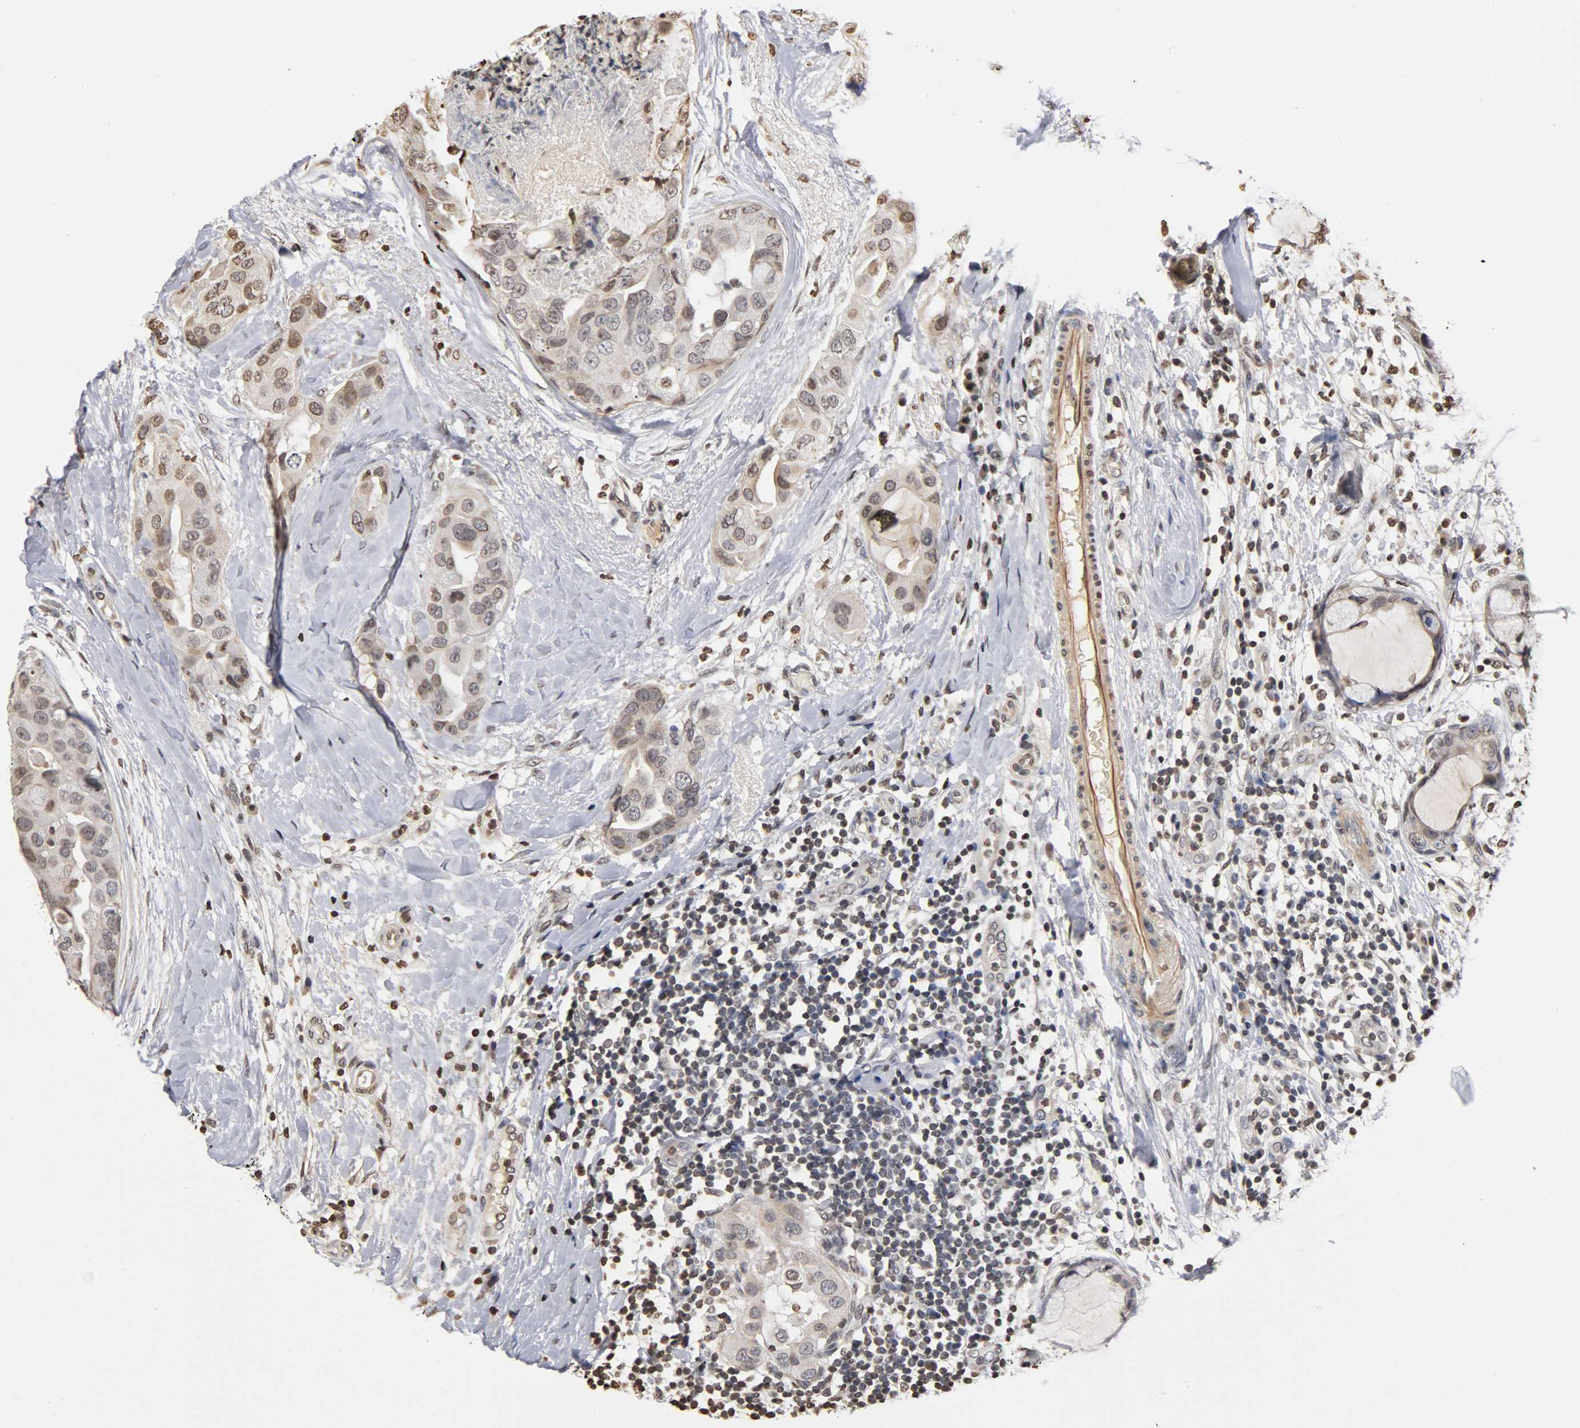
{"staining": {"intensity": "weak", "quantity": "<25%", "location": "cytoplasmic/membranous,nuclear"}, "tissue": "breast cancer", "cell_type": "Tumor cells", "image_type": "cancer", "snomed": [{"axis": "morphology", "description": "Duct carcinoma"}, {"axis": "topography", "description": "Breast"}], "caption": "This is an immunohistochemistry photomicrograph of human breast cancer (infiltrating ductal carcinoma). There is no staining in tumor cells.", "gene": "ERCC2", "patient": {"sex": "female", "age": 40}}